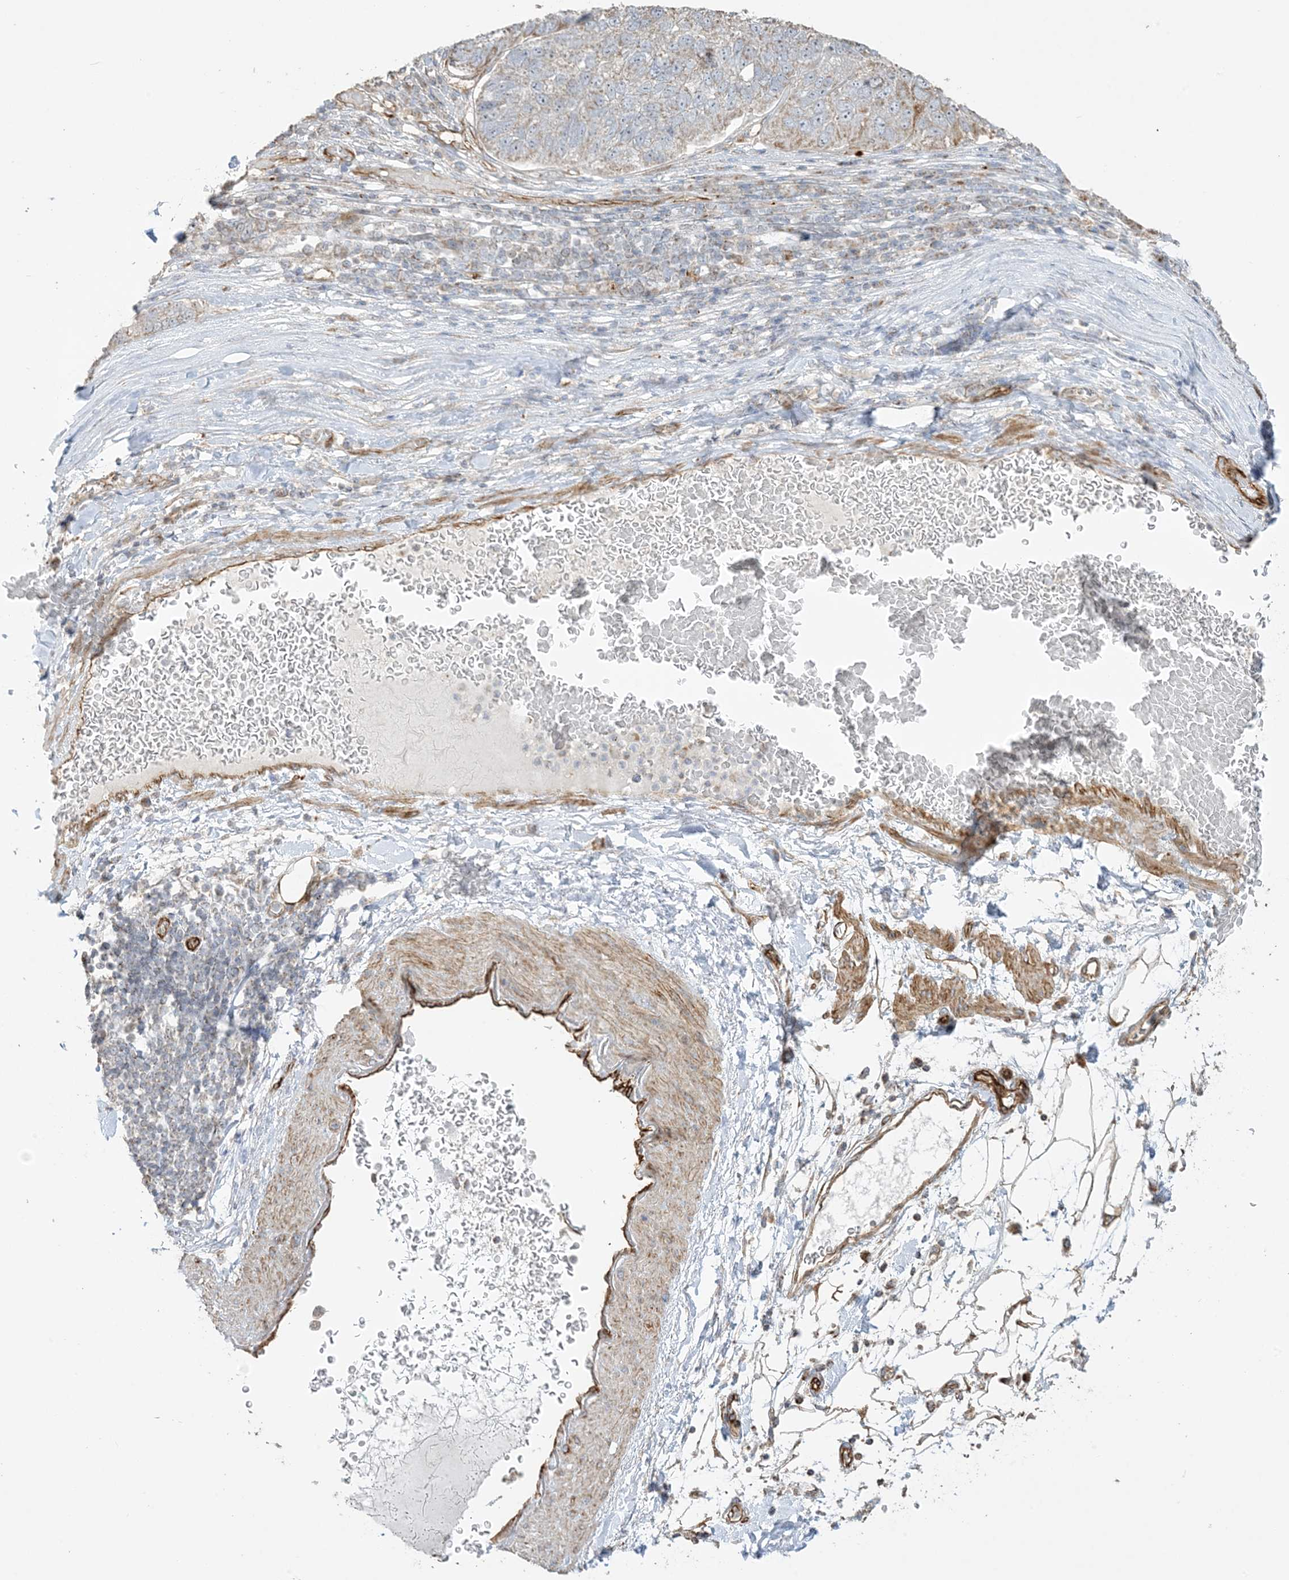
{"staining": {"intensity": "weak", "quantity": "<25%", "location": "cytoplasmic/membranous"}, "tissue": "pancreatic cancer", "cell_type": "Tumor cells", "image_type": "cancer", "snomed": [{"axis": "morphology", "description": "Adenocarcinoma, NOS"}, {"axis": "topography", "description": "Pancreas"}], "caption": "Tumor cells are negative for protein expression in human pancreatic adenocarcinoma.", "gene": "AGA", "patient": {"sex": "female", "age": 61}}